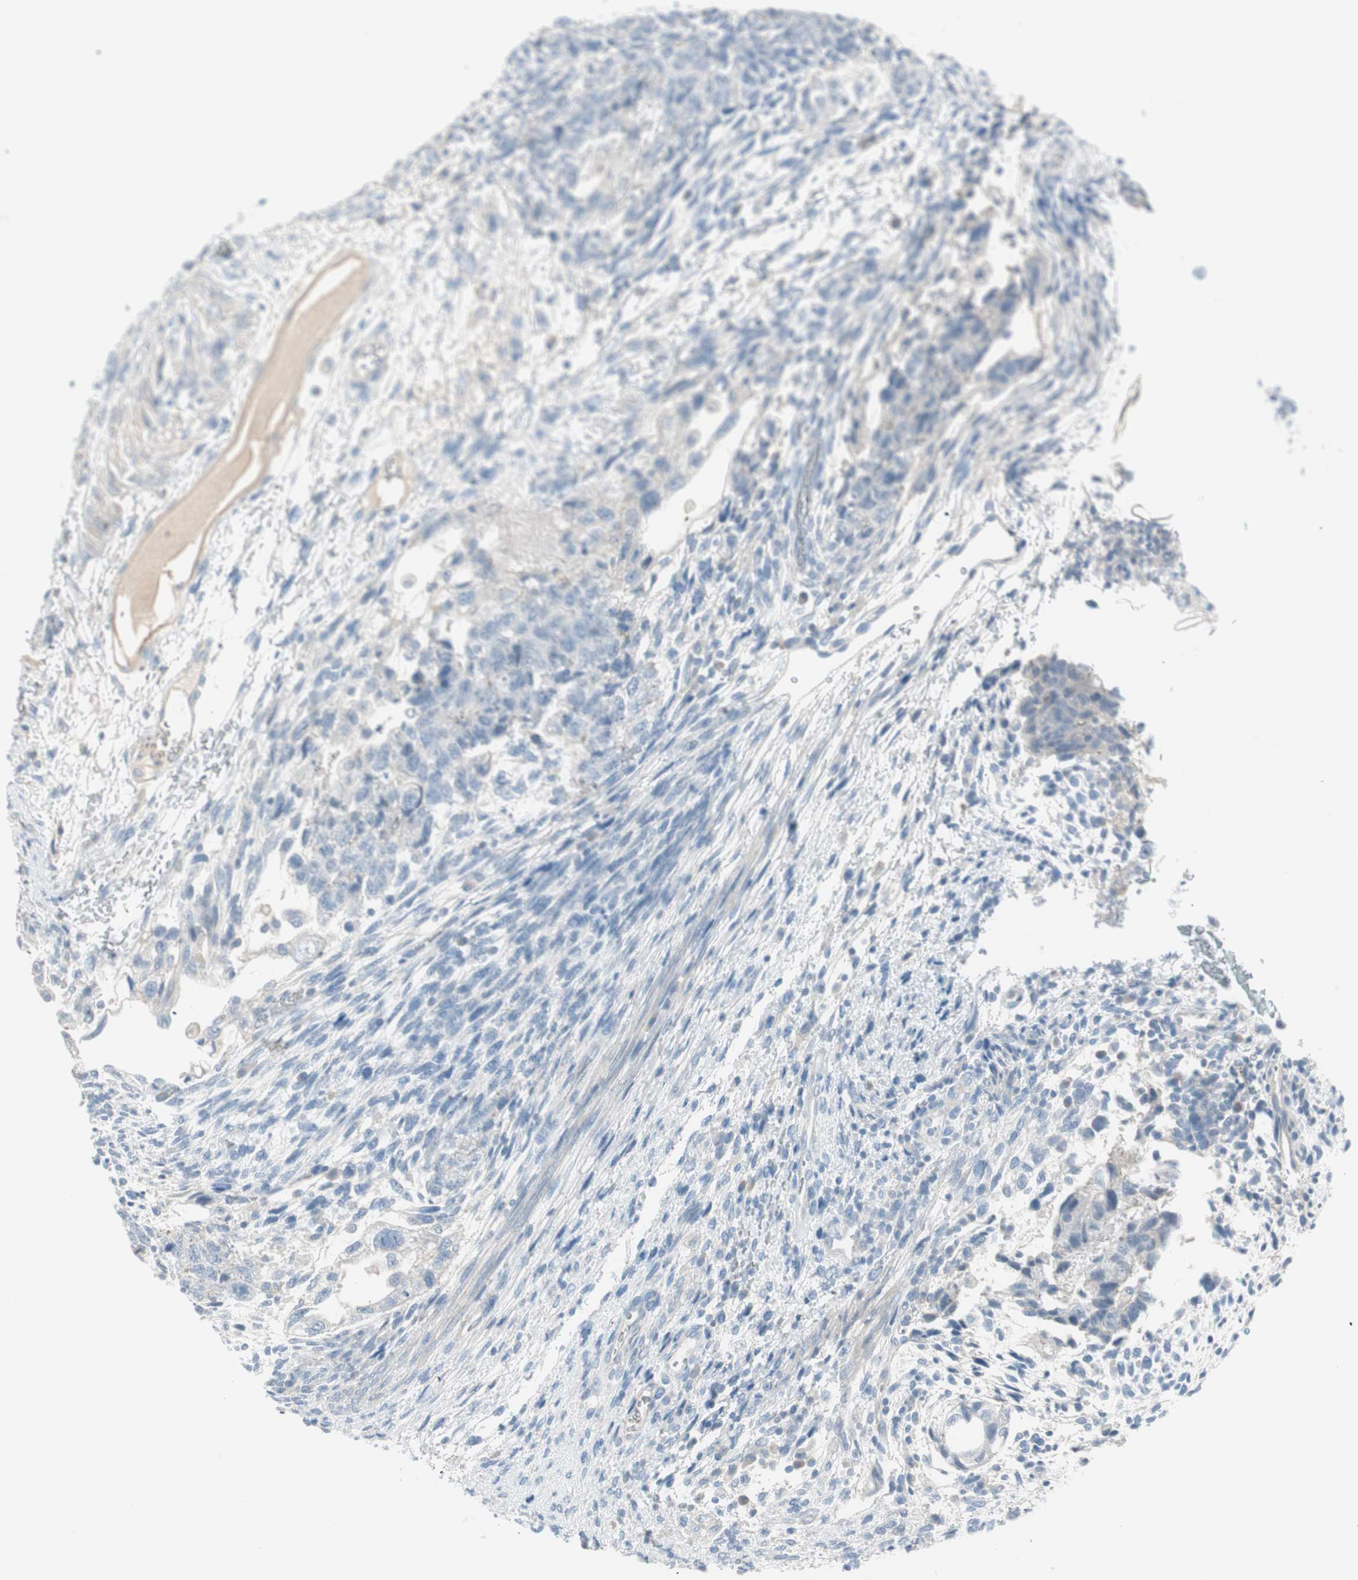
{"staining": {"intensity": "weak", "quantity": "25%-75%", "location": "cytoplasmic/membranous"}, "tissue": "testis cancer", "cell_type": "Tumor cells", "image_type": "cancer", "snomed": [{"axis": "morphology", "description": "Normal tissue, NOS"}, {"axis": "morphology", "description": "Carcinoma, Embryonal, NOS"}, {"axis": "topography", "description": "Testis"}], "caption": "A high-resolution micrograph shows immunohistochemistry (IHC) staining of embryonal carcinoma (testis), which exhibits weak cytoplasmic/membranous staining in approximately 25%-75% of tumor cells. (brown staining indicates protein expression, while blue staining denotes nuclei).", "gene": "ITLN2", "patient": {"sex": "male", "age": 36}}